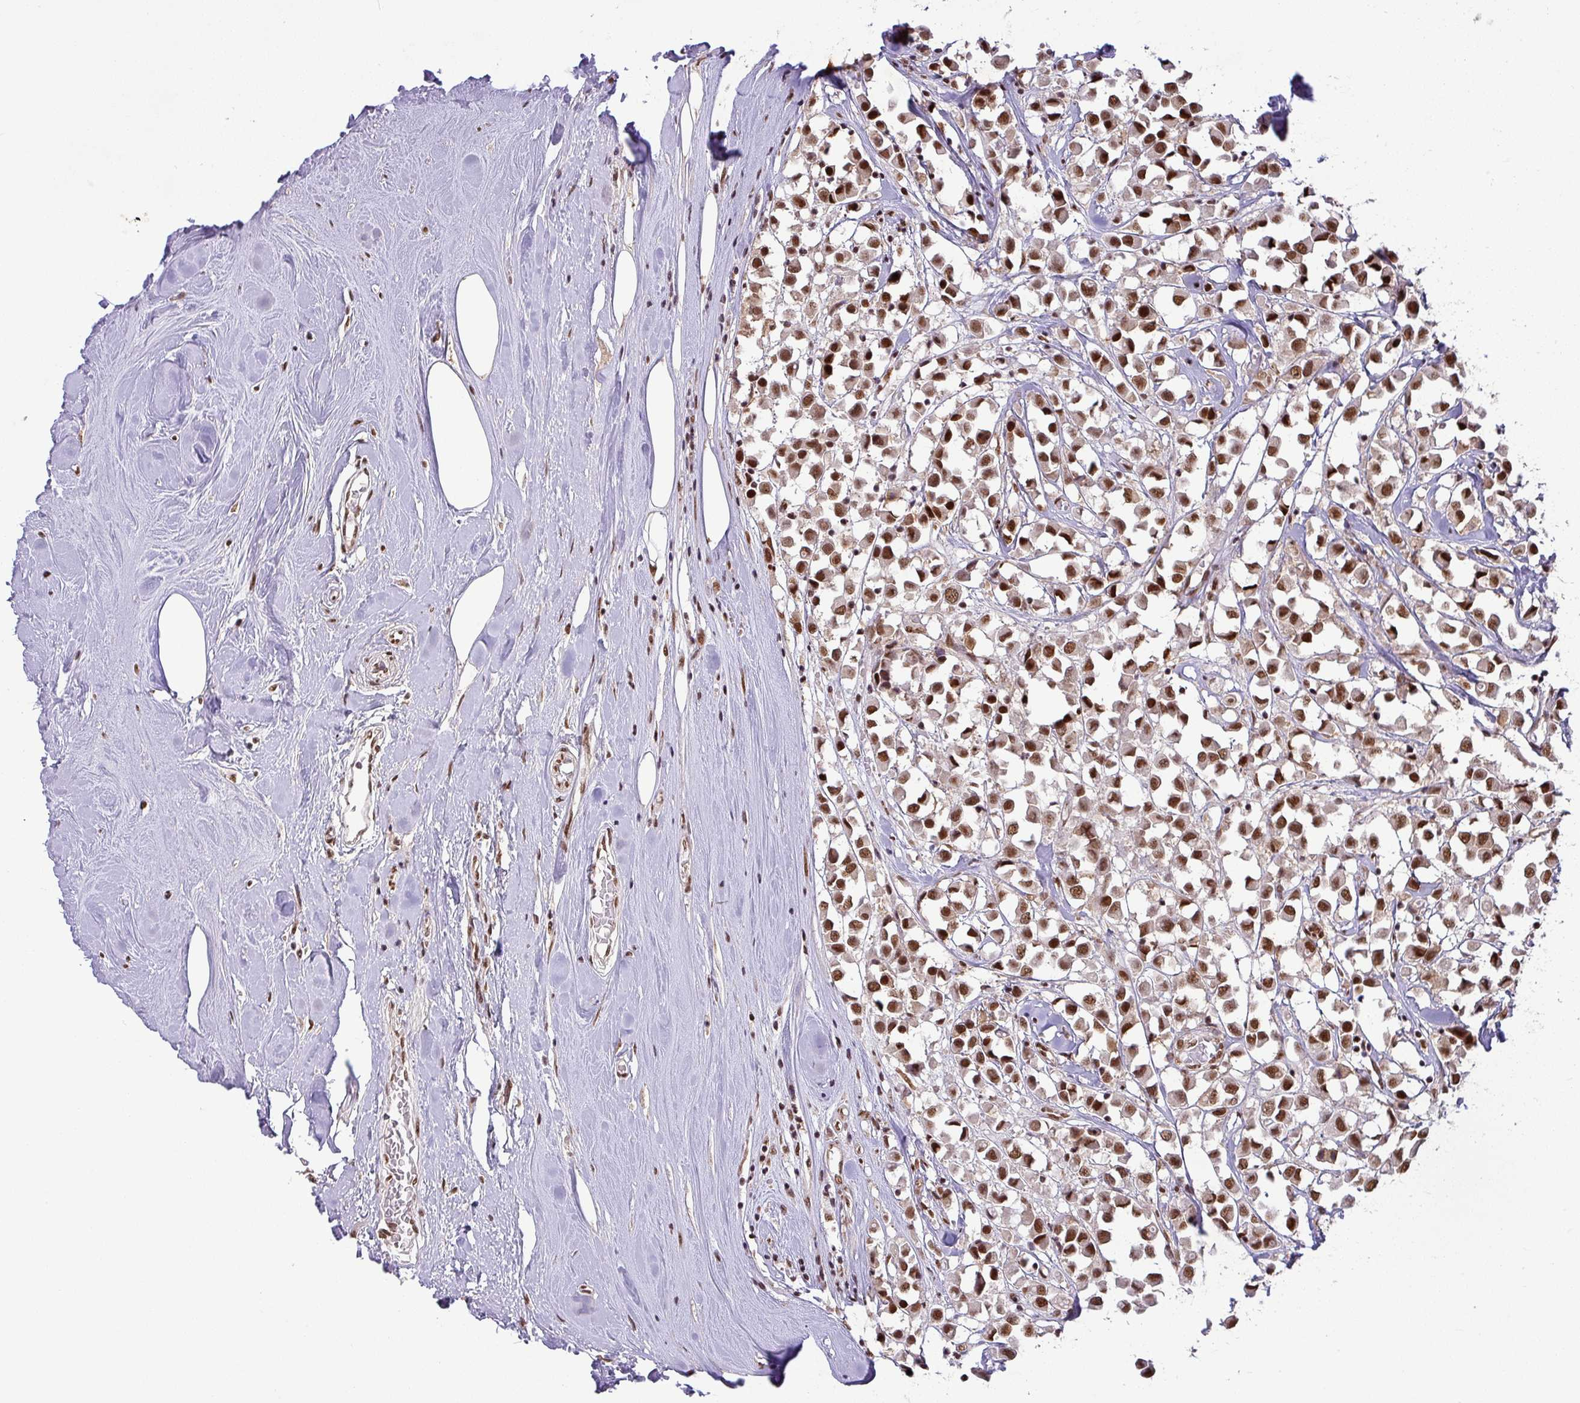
{"staining": {"intensity": "strong", "quantity": ">75%", "location": "nuclear"}, "tissue": "breast cancer", "cell_type": "Tumor cells", "image_type": "cancer", "snomed": [{"axis": "morphology", "description": "Duct carcinoma"}, {"axis": "topography", "description": "Breast"}], "caption": "Protein staining shows strong nuclear staining in approximately >75% of tumor cells in intraductal carcinoma (breast). (brown staining indicates protein expression, while blue staining denotes nuclei).", "gene": "SRSF2", "patient": {"sex": "female", "age": 61}}